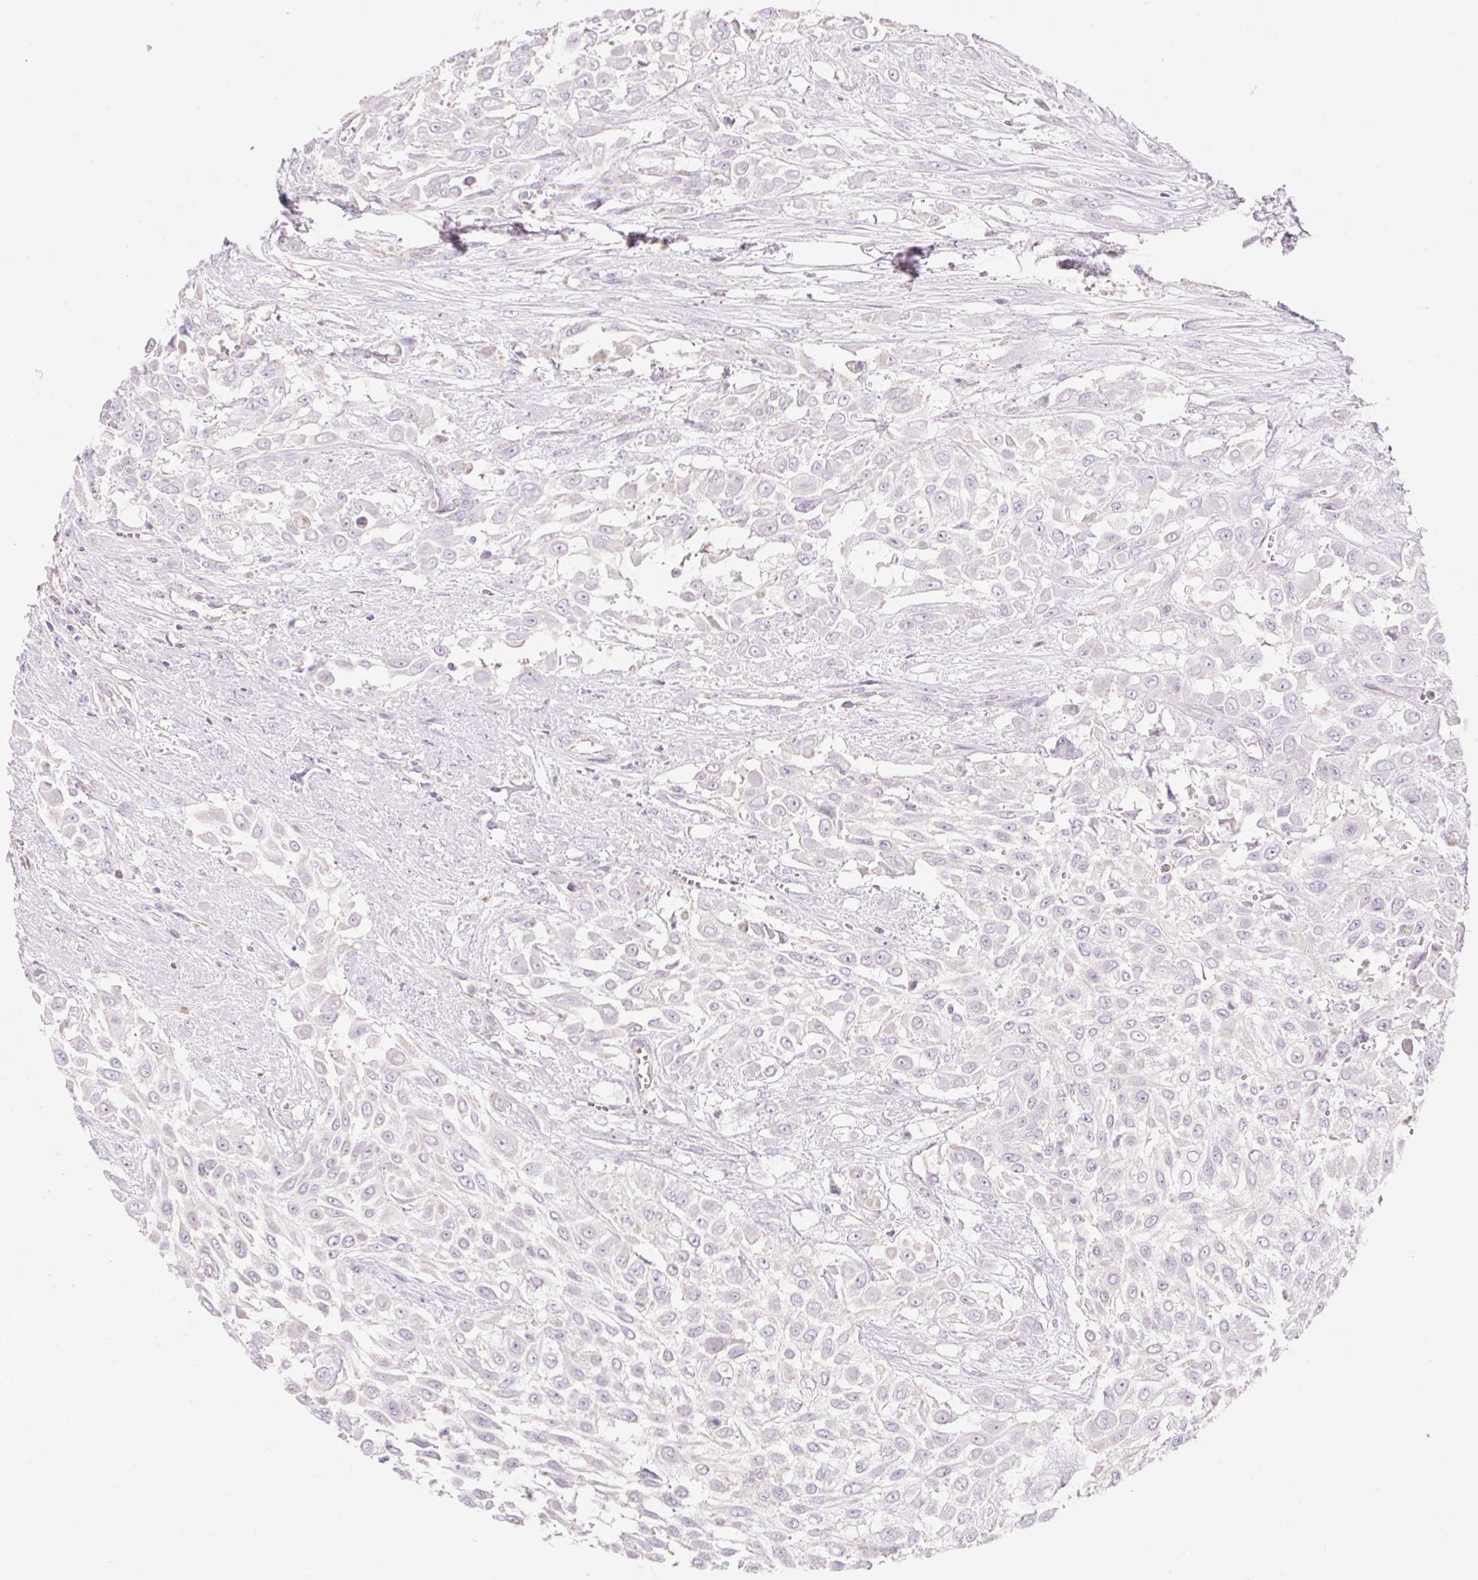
{"staining": {"intensity": "negative", "quantity": "none", "location": "none"}, "tissue": "urothelial cancer", "cell_type": "Tumor cells", "image_type": "cancer", "snomed": [{"axis": "morphology", "description": "Urothelial carcinoma, High grade"}, {"axis": "topography", "description": "Urinary bladder"}], "caption": "Urothelial cancer was stained to show a protein in brown. There is no significant expression in tumor cells.", "gene": "DHX35", "patient": {"sex": "male", "age": 57}}